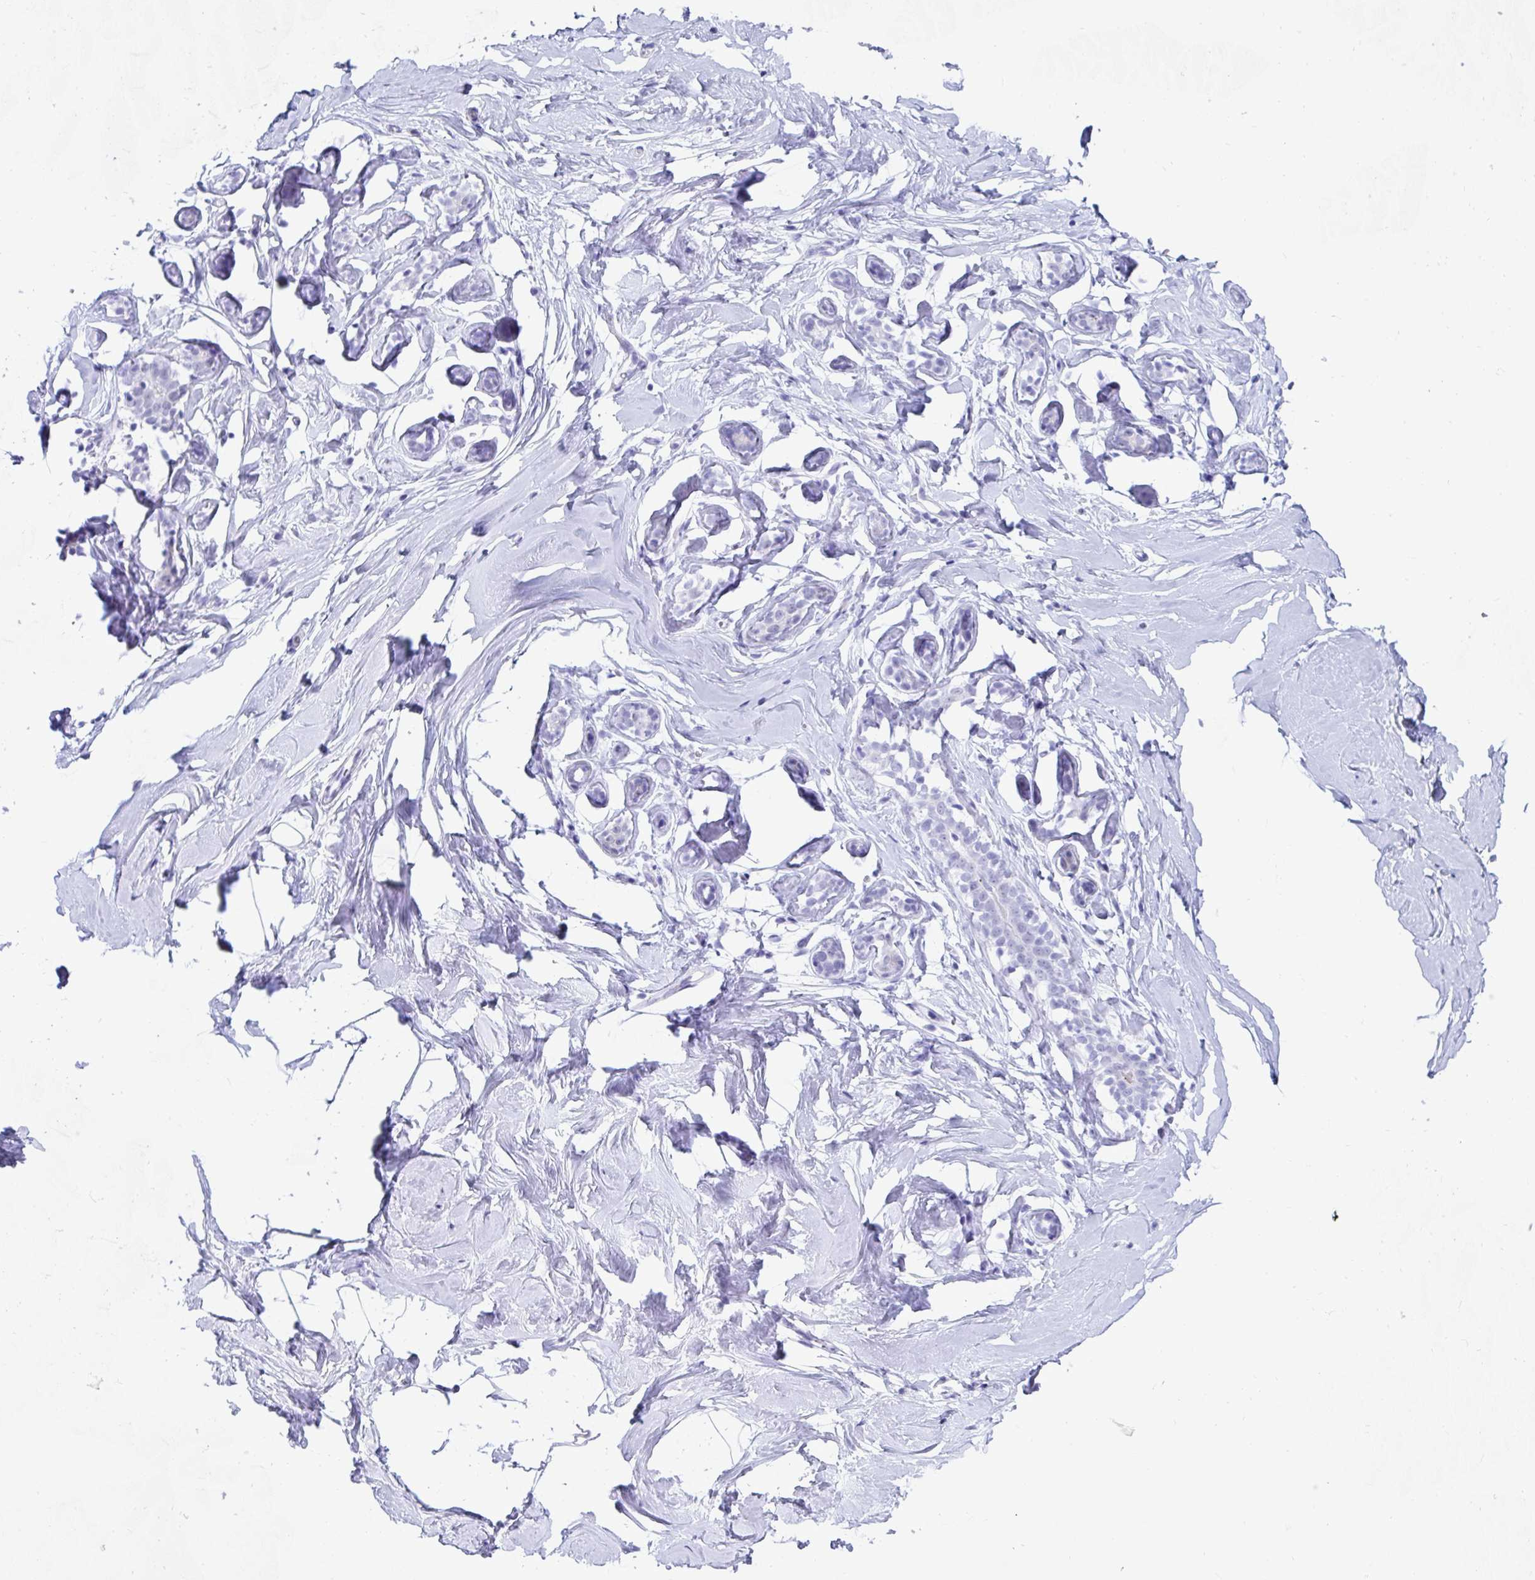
{"staining": {"intensity": "negative", "quantity": "none", "location": "none"}, "tissue": "breast", "cell_type": "Adipocytes", "image_type": "normal", "snomed": [{"axis": "morphology", "description": "Normal tissue, NOS"}, {"axis": "topography", "description": "Breast"}], "caption": "IHC micrograph of normal breast: human breast stained with DAB (3,3'-diaminobenzidine) reveals no significant protein expression in adipocytes.", "gene": "GKN2", "patient": {"sex": "female", "age": 32}}